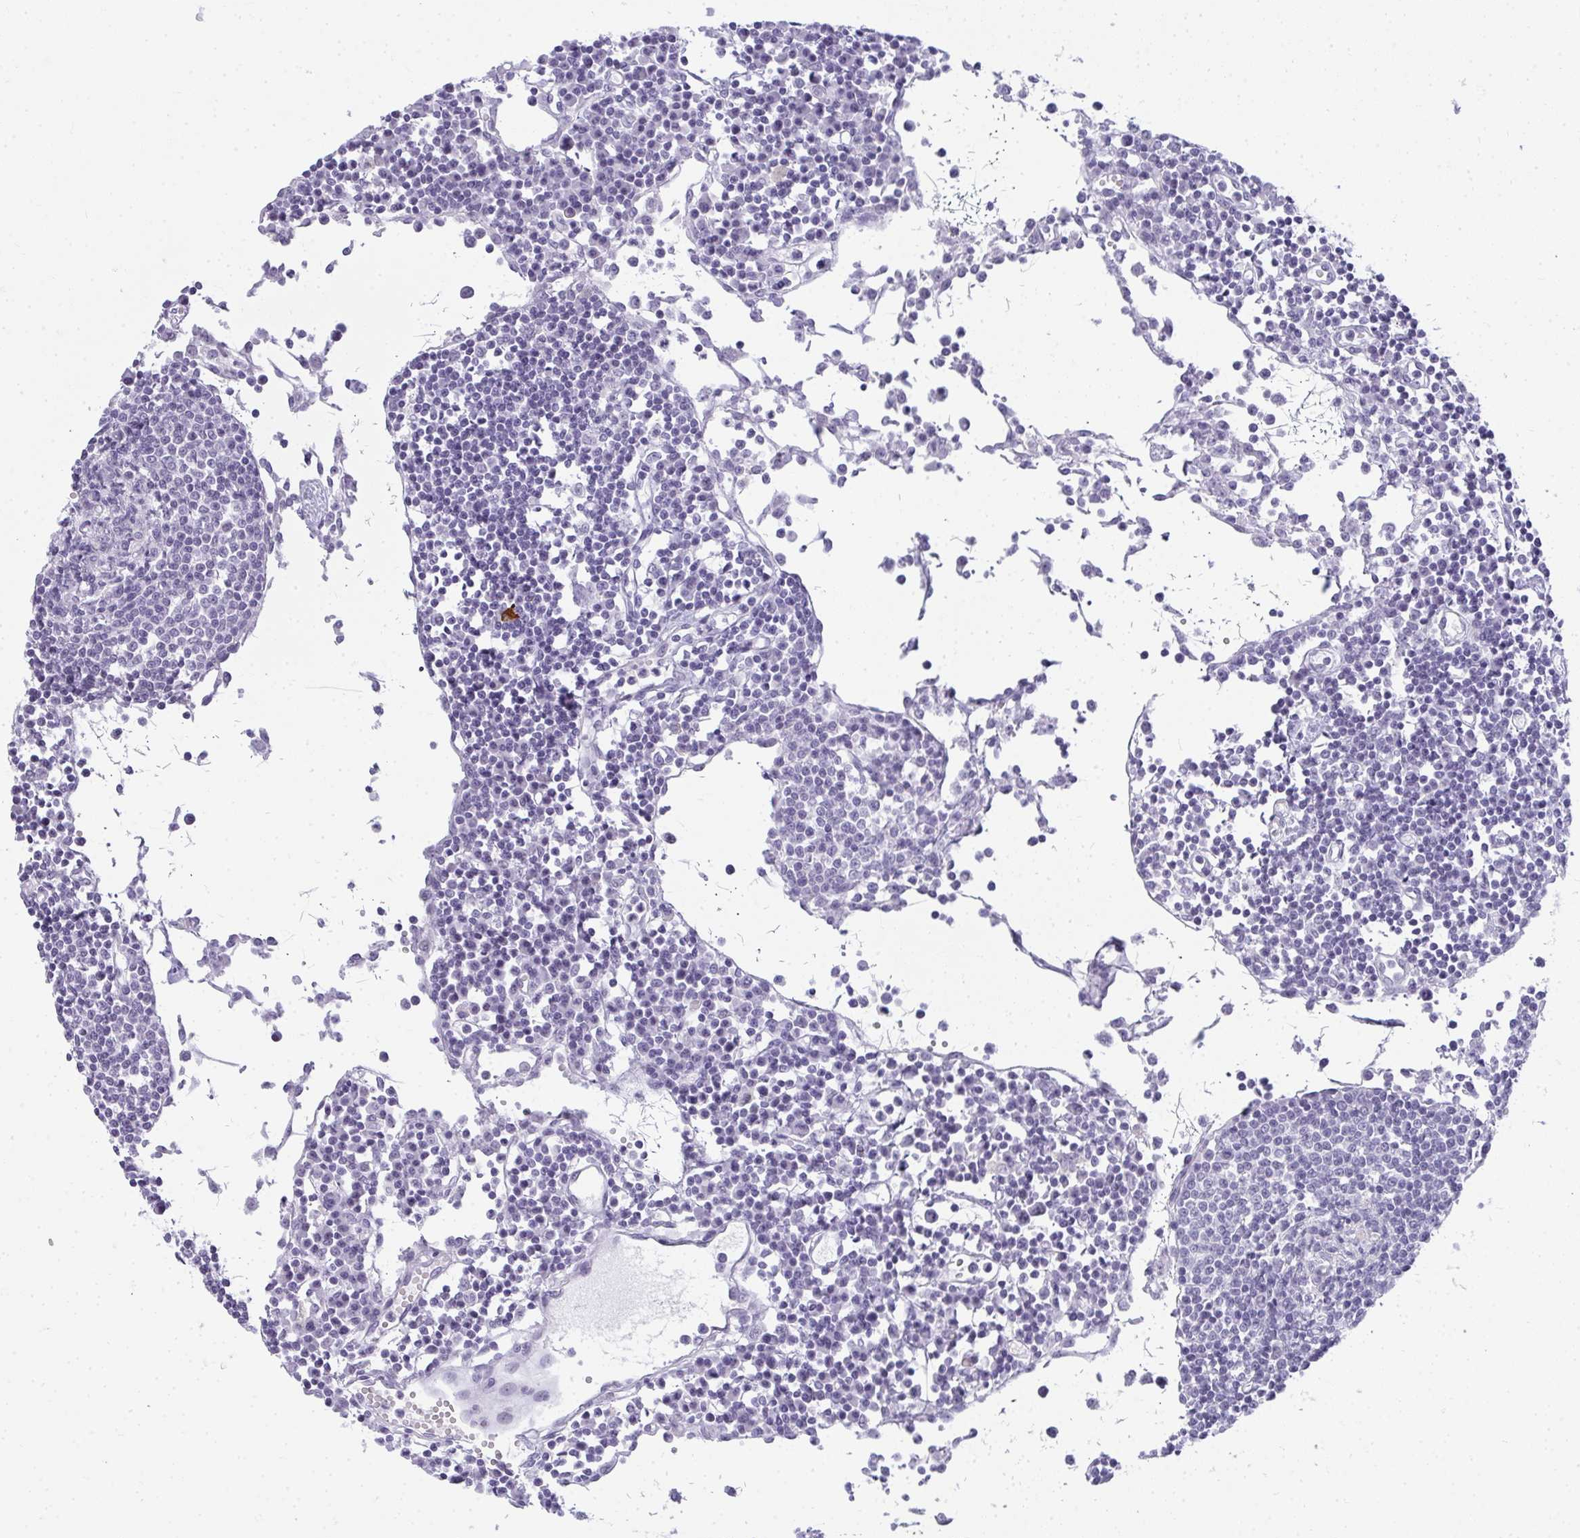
{"staining": {"intensity": "negative", "quantity": "none", "location": "none"}, "tissue": "lymph node", "cell_type": "Germinal center cells", "image_type": "normal", "snomed": [{"axis": "morphology", "description": "Normal tissue, NOS"}, {"axis": "topography", "description": "Lymph node"}], "caption": "Immunohistochemistry image of benign lymph node stained for a protein (brown), which demonstrates no staining in germinal center cells. The staining was performed using DAB (3,3'-diaminobenzidine) to visualize the protein expression in brown, while the nuclei were stained in blue with hematoxylin (Magnification: 20x).", "gene": "PLA2G1B", "patient": {"sex": "female", "age": 78}}